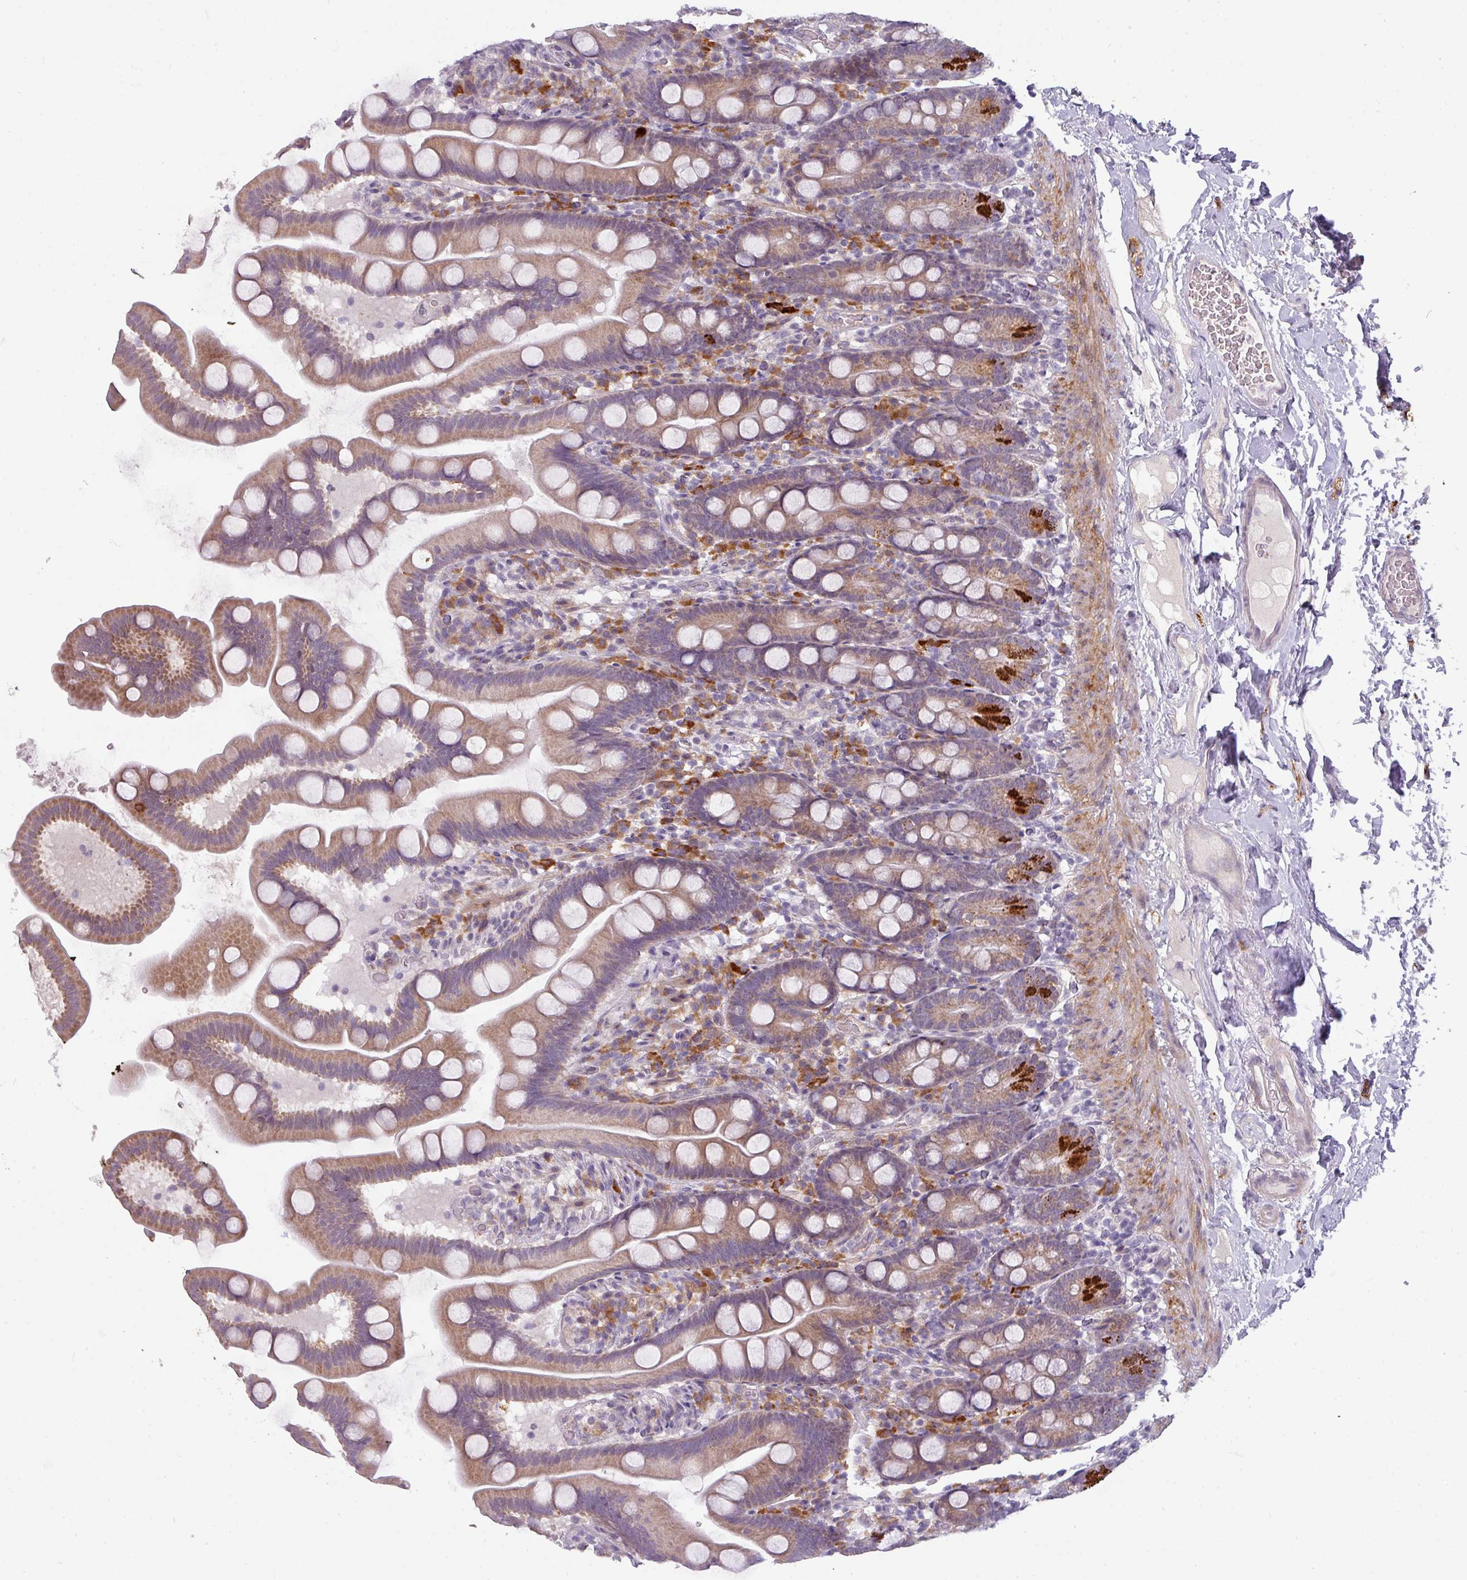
{"staining": {"intensity": "strong", "quantity": "25%-75%", "location": "cytoplasmic/membranous"}, "tissue": "small intestine", "cell_type": "Glandular cells", "image_type": "normal", "snomed": [{"axis": "morphology", "description": "Normal tissue, NOS"}, {"axis": "topography", "description": "Small intestine"}], "caption": "Glandular cells display high levels of strong cytoplasmic/membranous positivity in approximately 25%-75% of cells in normal small intestine.", "gene": "C2orf68", "patient": {"sex": "female", "age": 68}}